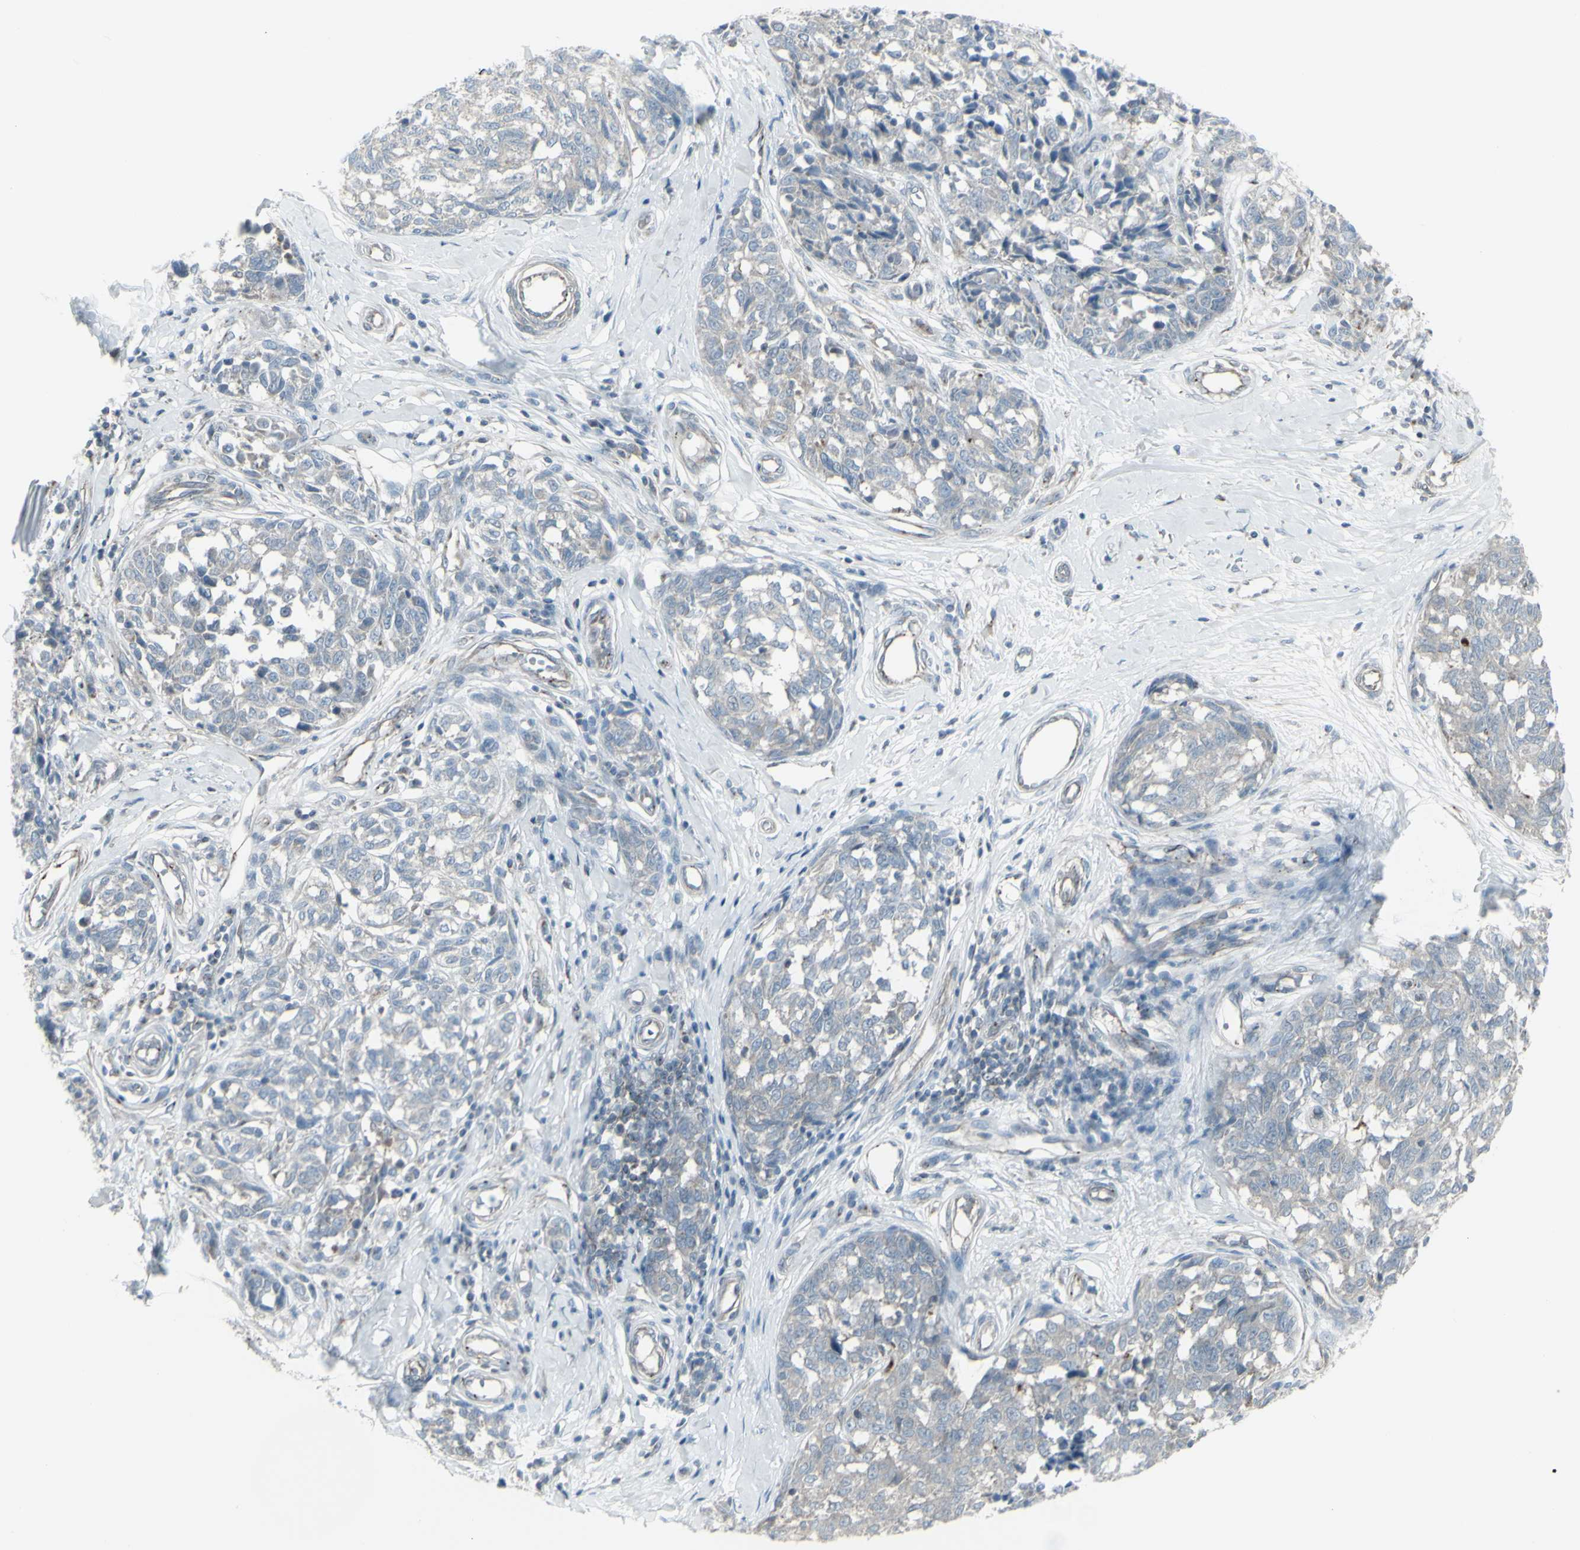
{"staining": {"intensity": "negative", "quantity": "none", "location": "none"}, "tissue": "melanoma", "cell_type": "Tumor cells", "image_type": "cancer", "snomed": [{"axis": "morphology", "description": "Malignant melanoma, NOS"}, {"axis": "topography", "description": "Skin"}], "caption": "Malignant melanoma was stained to show a protein in brown. There is no significant staining in tumor cells. Nuclei are stained in blue.", "gene": "GALNT6", "patient": {"sex": "female", "age": 64}}